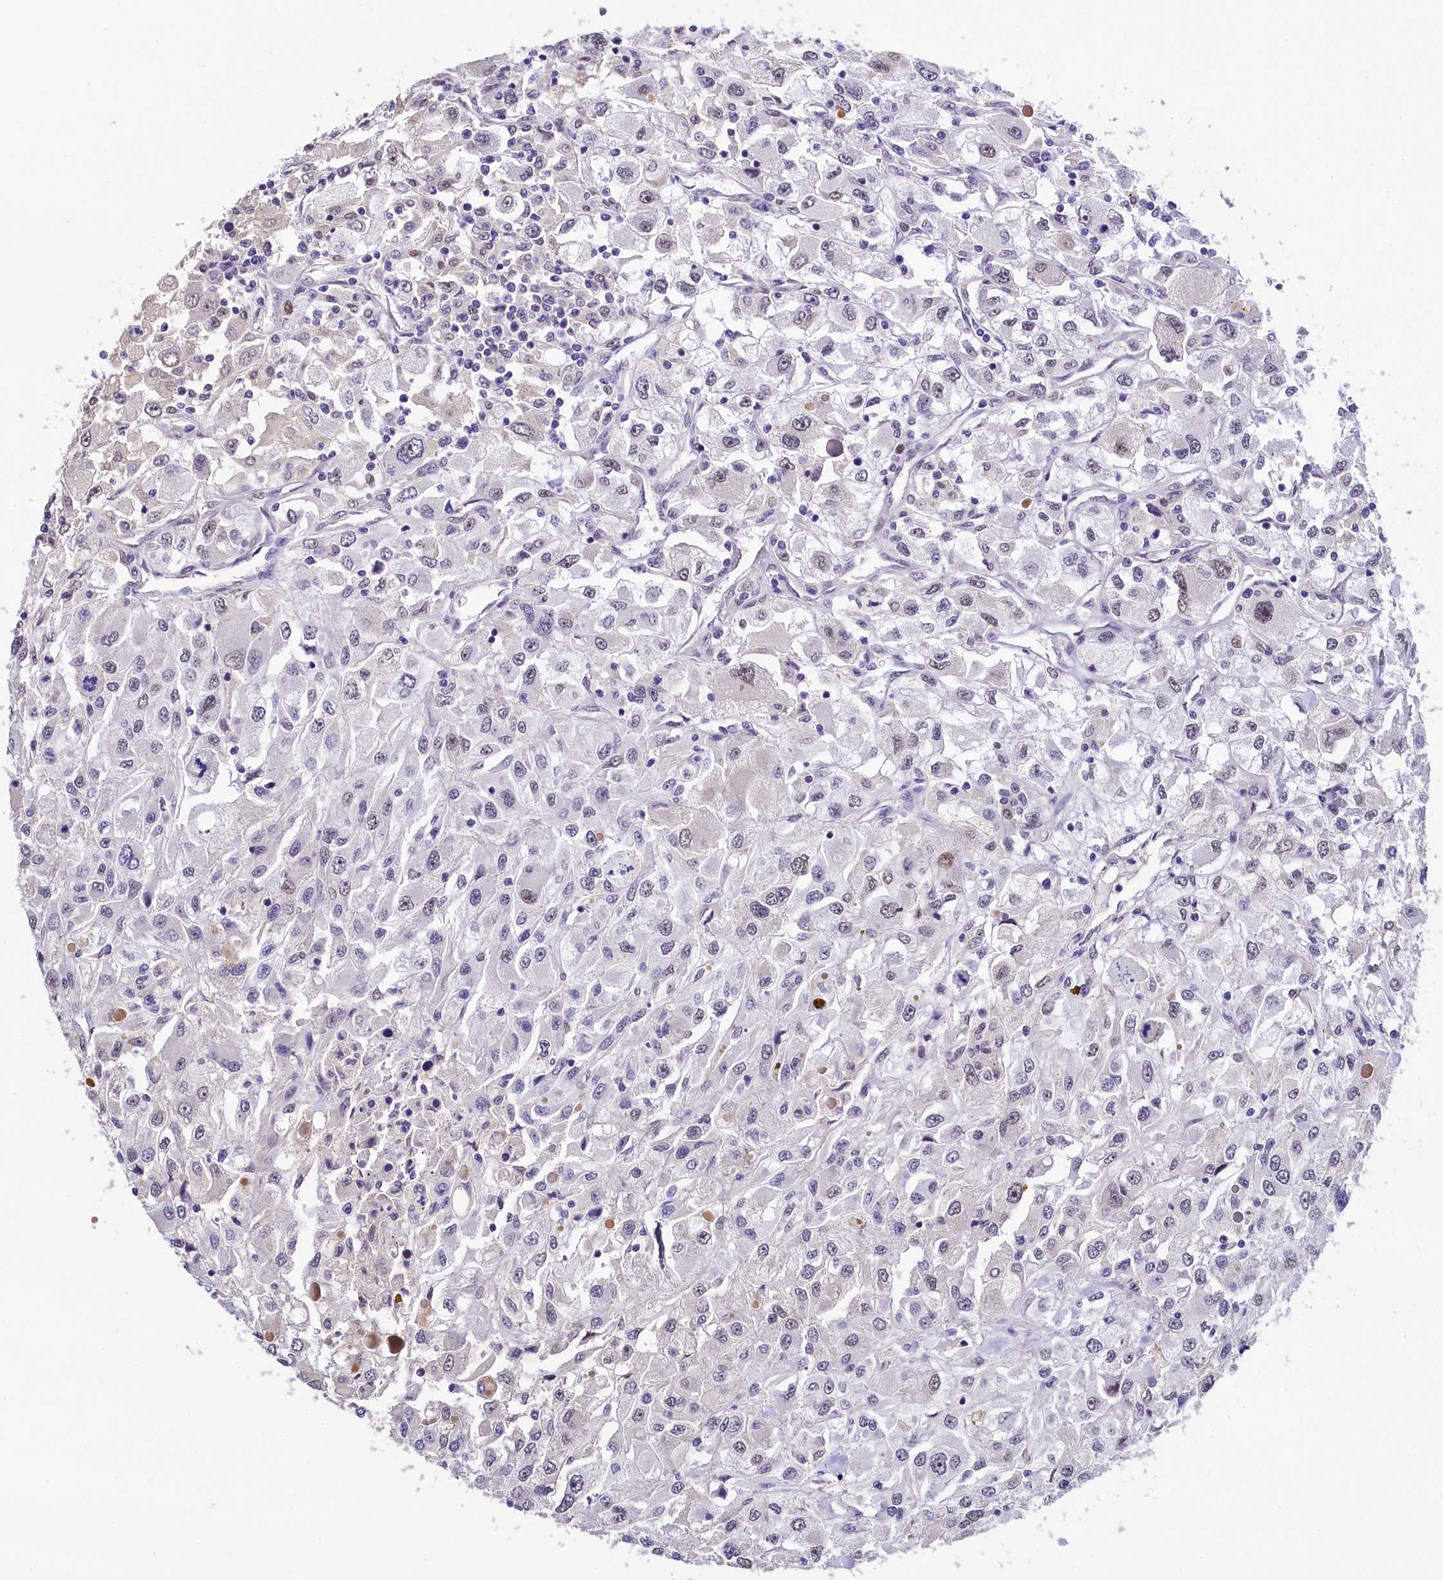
{"staining": {"intensity": "weak", "quantity": "<25%", "location": "nuclear"}, "tissue": "renal cancer", "cell_type": "Tumor cells", "image_type": "cancer", "snomed": [{"axis": "morphology", "description": "Adenocarcinoma, NOS"}, {"axis": "topography", "description": "Kidney"}], "caption": "Tumor cells show no significant protein expression in renal adenocarcinoma.", "gene": "HECTD4", "patient": {"sex": "female", "age": 52}}